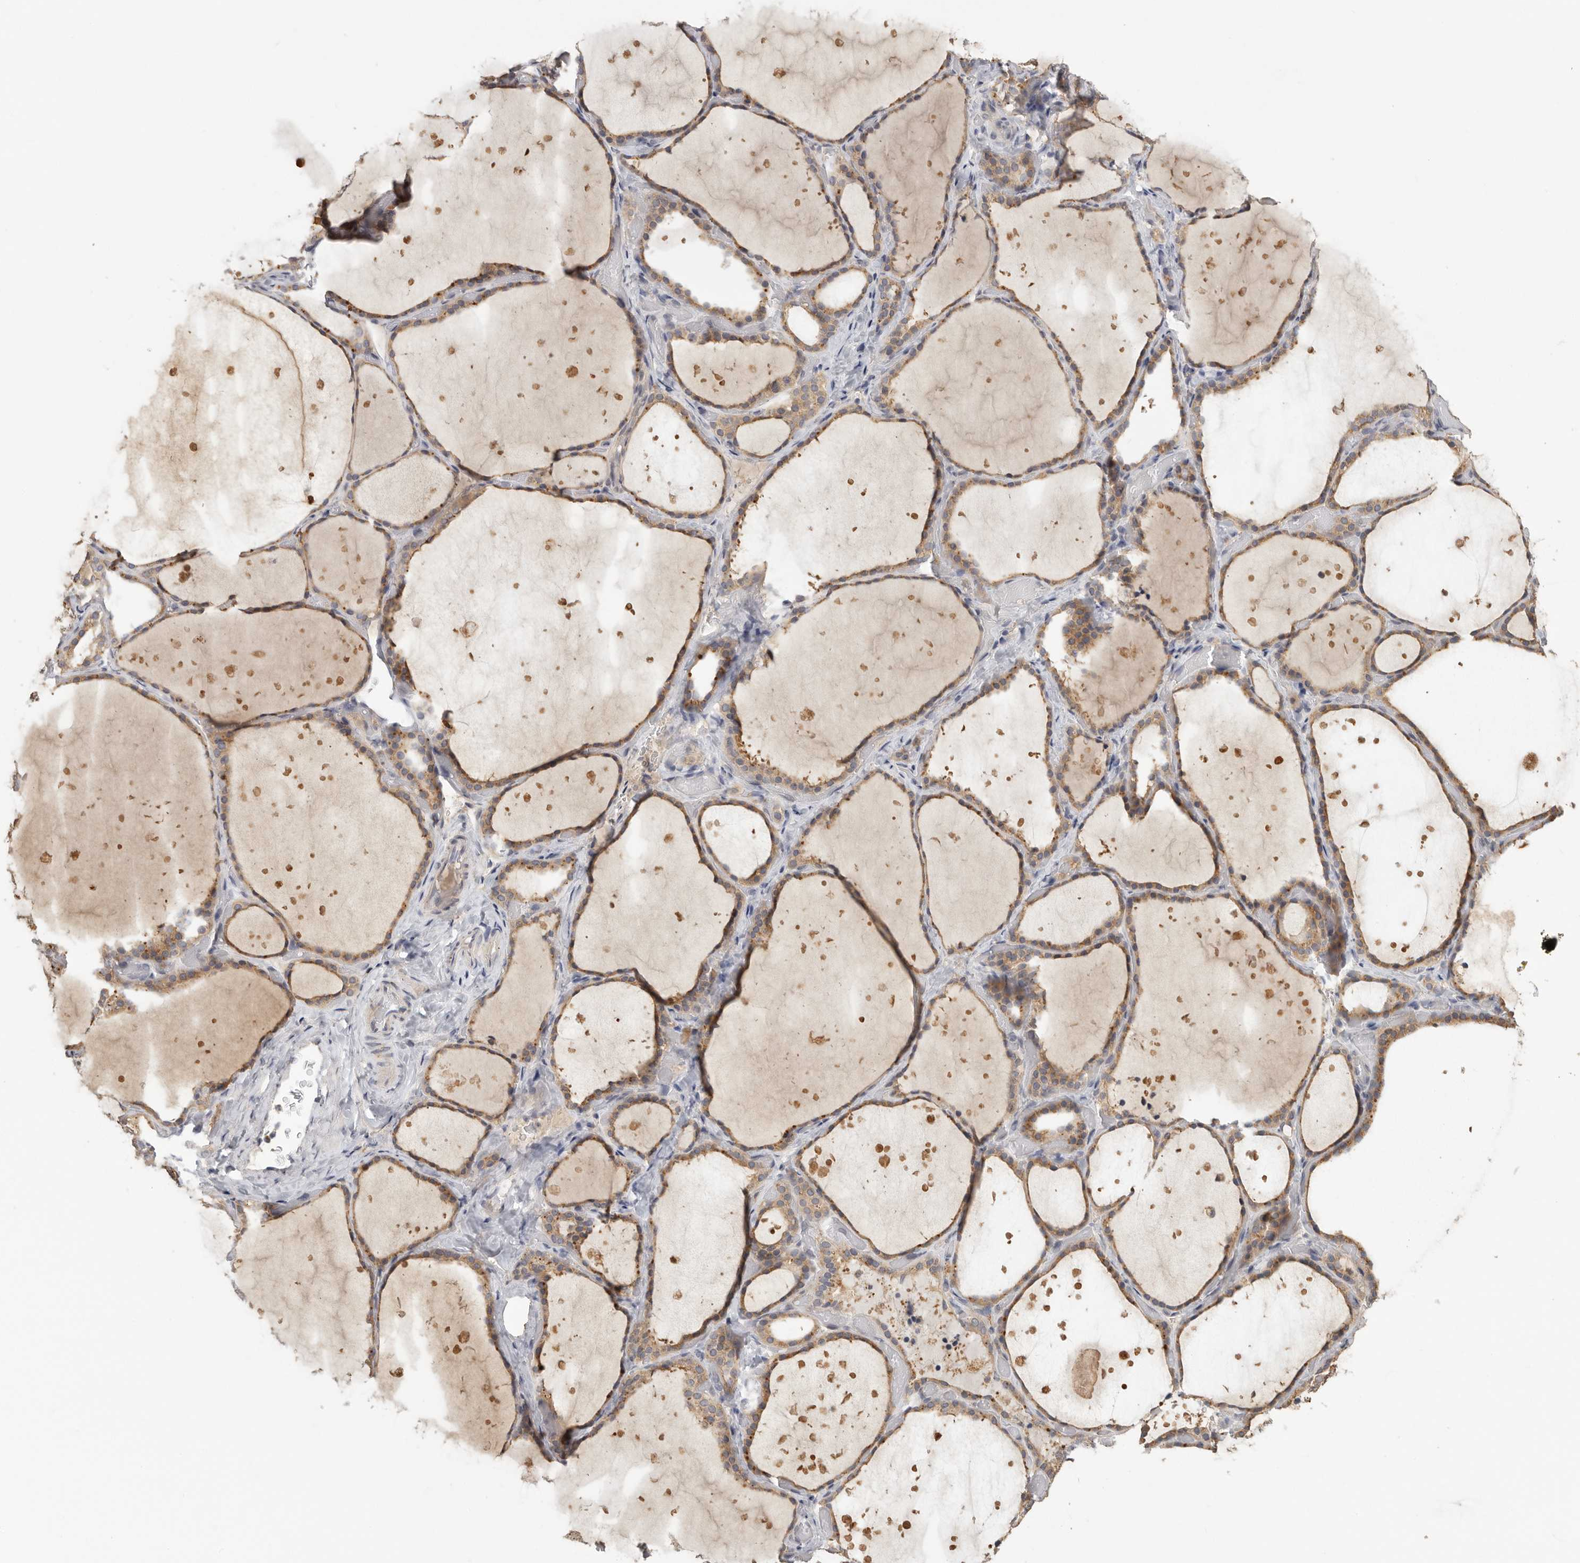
{"staining": {"intensity": "moderate", "quantity": "25%-75%", "location": "cytoplasmic/membranous"}, "tissue": "thyroid gland", "cell_type": "Glandular cells", "image_type": "normal", "snomed": [{"axis": "morphology", "description": "Normal tissue, NOS"}, {"axis": "topography", "description": "Thyroid gland"}], "caption": "DAB (3,3'-diaminobenzidine) immunohistochemical staining of unremarkable human thyroid gland shows moderate cytoplasmic/membranous protein expression in about 25%-75% of glandular cells.", "gene": "CCT8", "patient": {"sex": "female", "age": 44}}